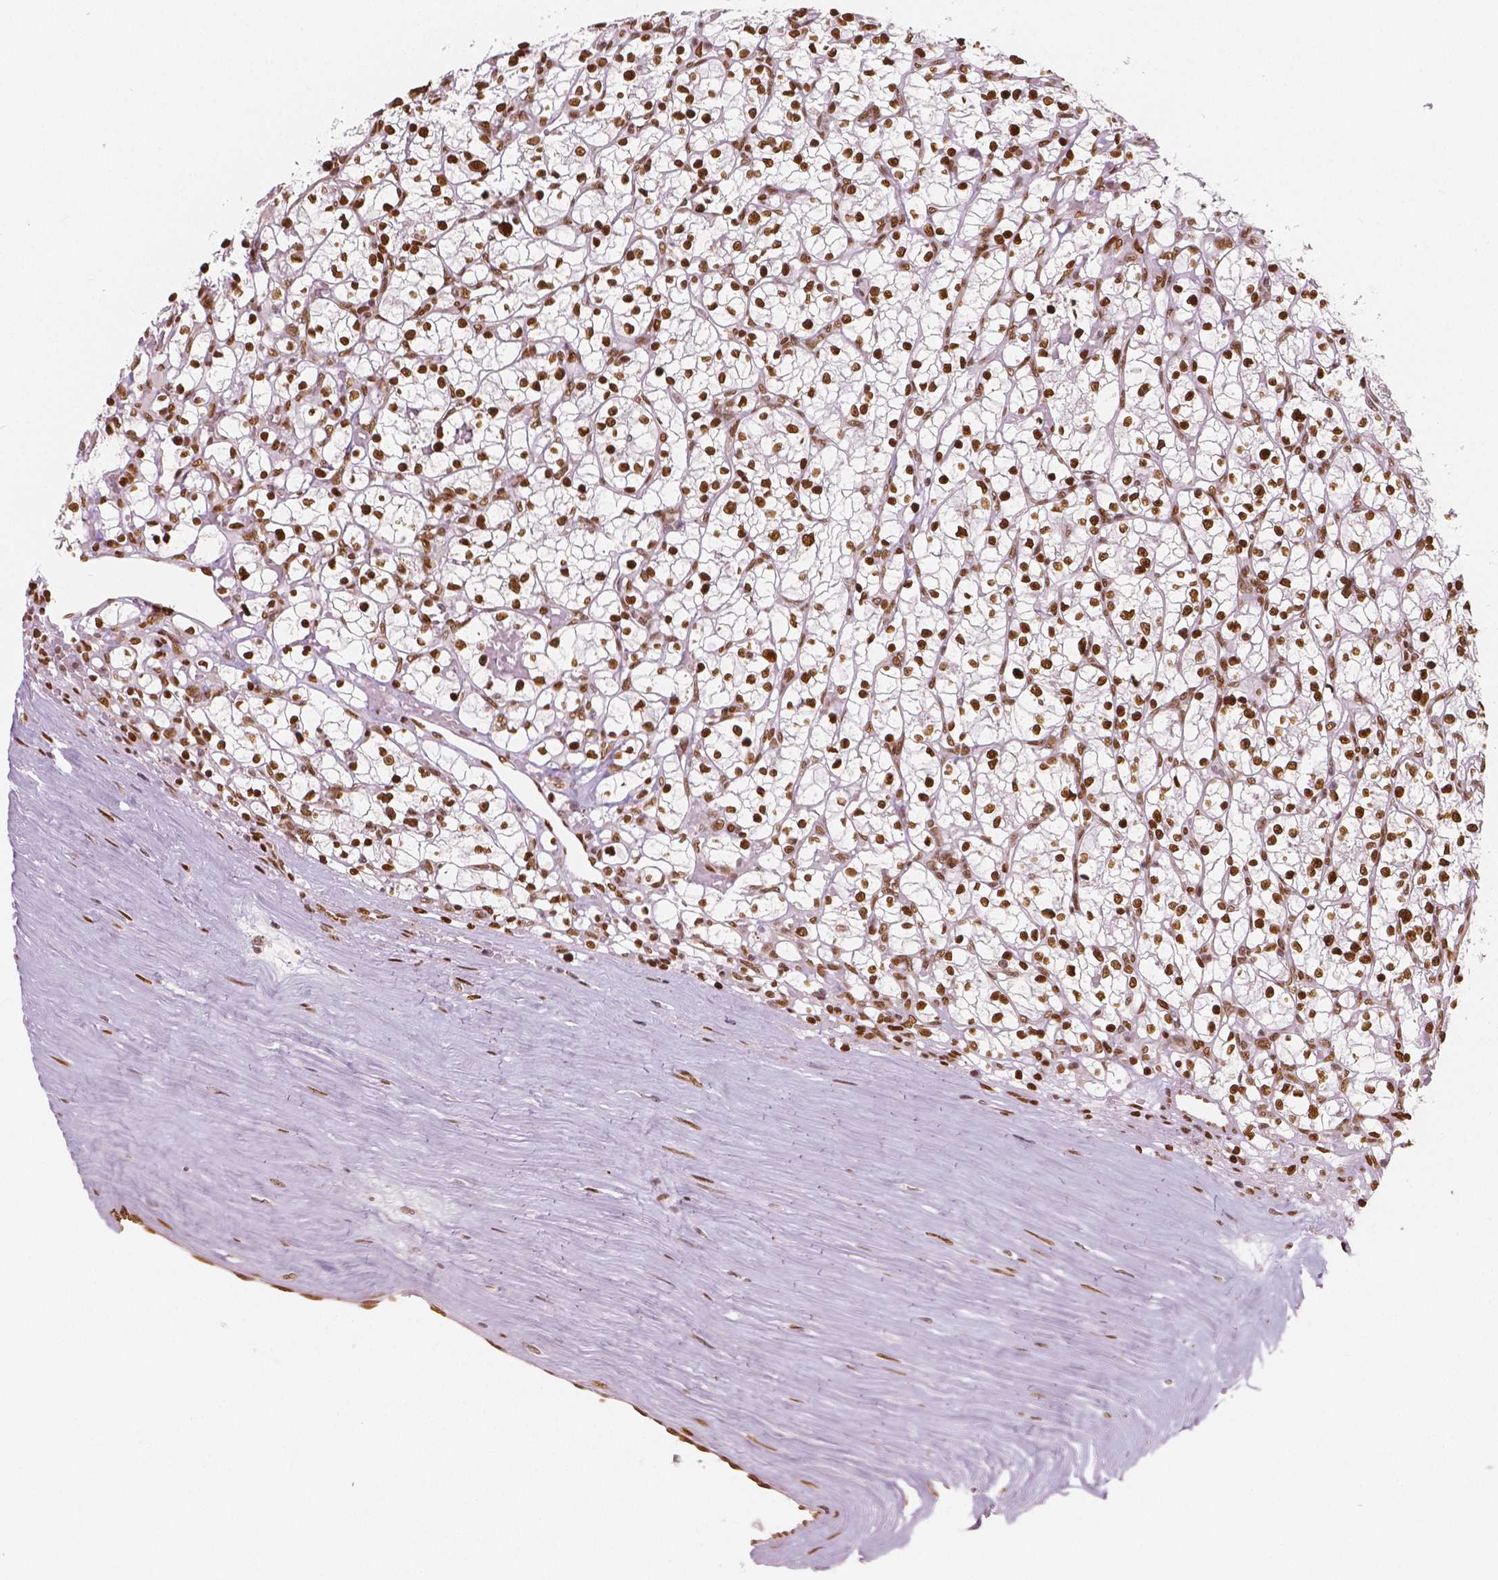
{"staining": {"intensity": "moderate", "quantity": ">75%", "location": "nuclear"}, "tissue": "renal cancer", "cell_type": "Tumor cells", "image_type": "cancer", "snomed": [{"axis": "morphology", "description": "Adenocarcinoma, NOS"}, {"axis": "topography", "description": "Kidney"}], "caption": "Protein expression analysis of renal adenocarcinoma reveals moderate nuclear expression in approximately >75% of tumor cells.", "gene": "NUCKS1", "patient": {"sex": "female", "age": 64}}